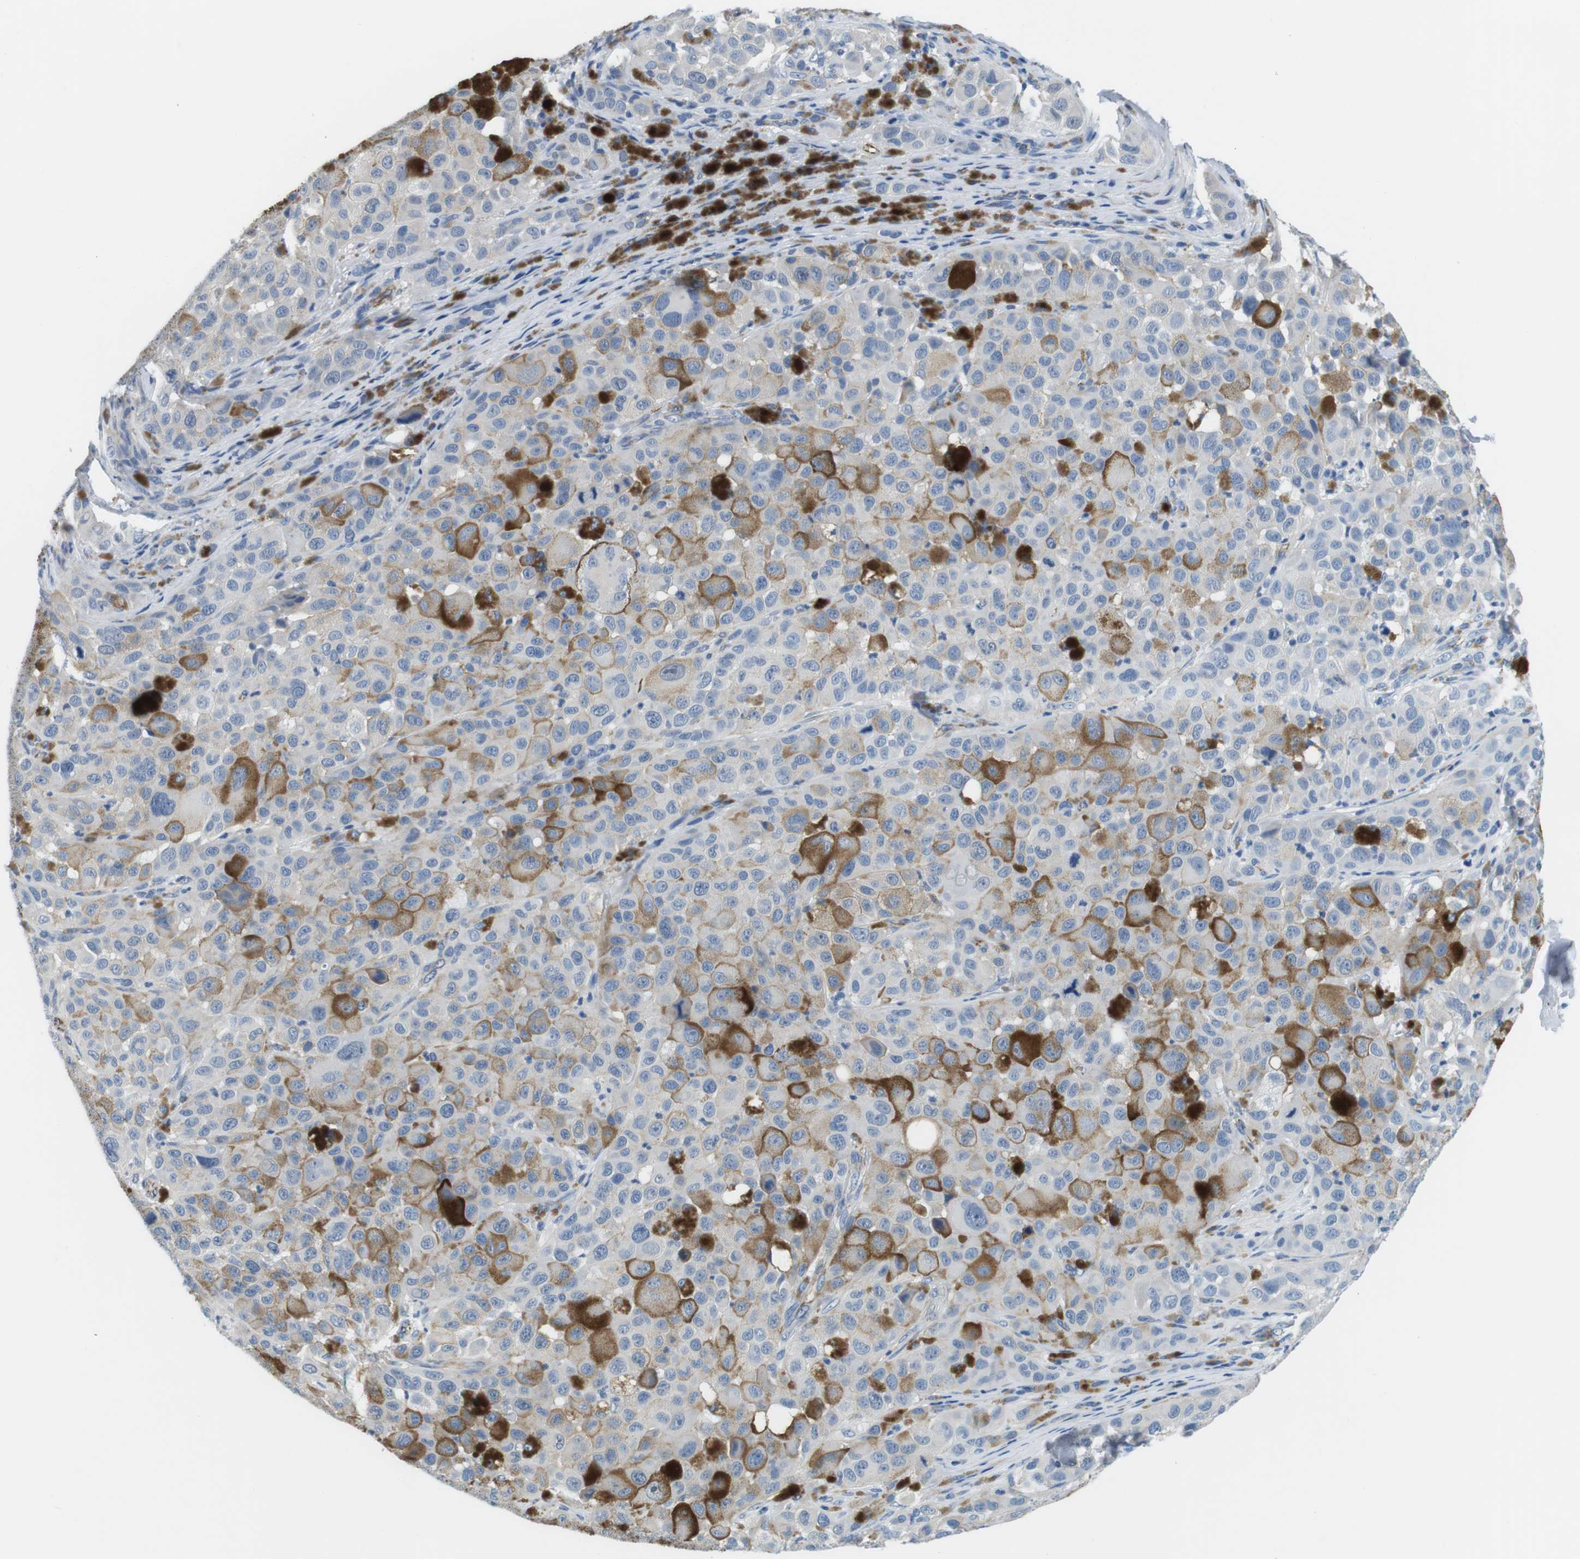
{"staining": {"intensity": "weak", "quantity": "25%-75%", "location": "cytoplasmic/membranous"}, "tissue": "melanoma", "cell_type": "Tumor cells", "image_type": "cancer", "snomed": [{"axis": "morphology", "description": "Malignant melanoma, NOS"}, {"axis": "topography", "description": "Skin"}], "caption": "A micrograph of human malignant melanoma stained for a protein displays weak cytoplasmic/membranous brown staining in tumor cells.", "gene": "SLC6A6", "patient": {"sex": "male", "age": 96}}